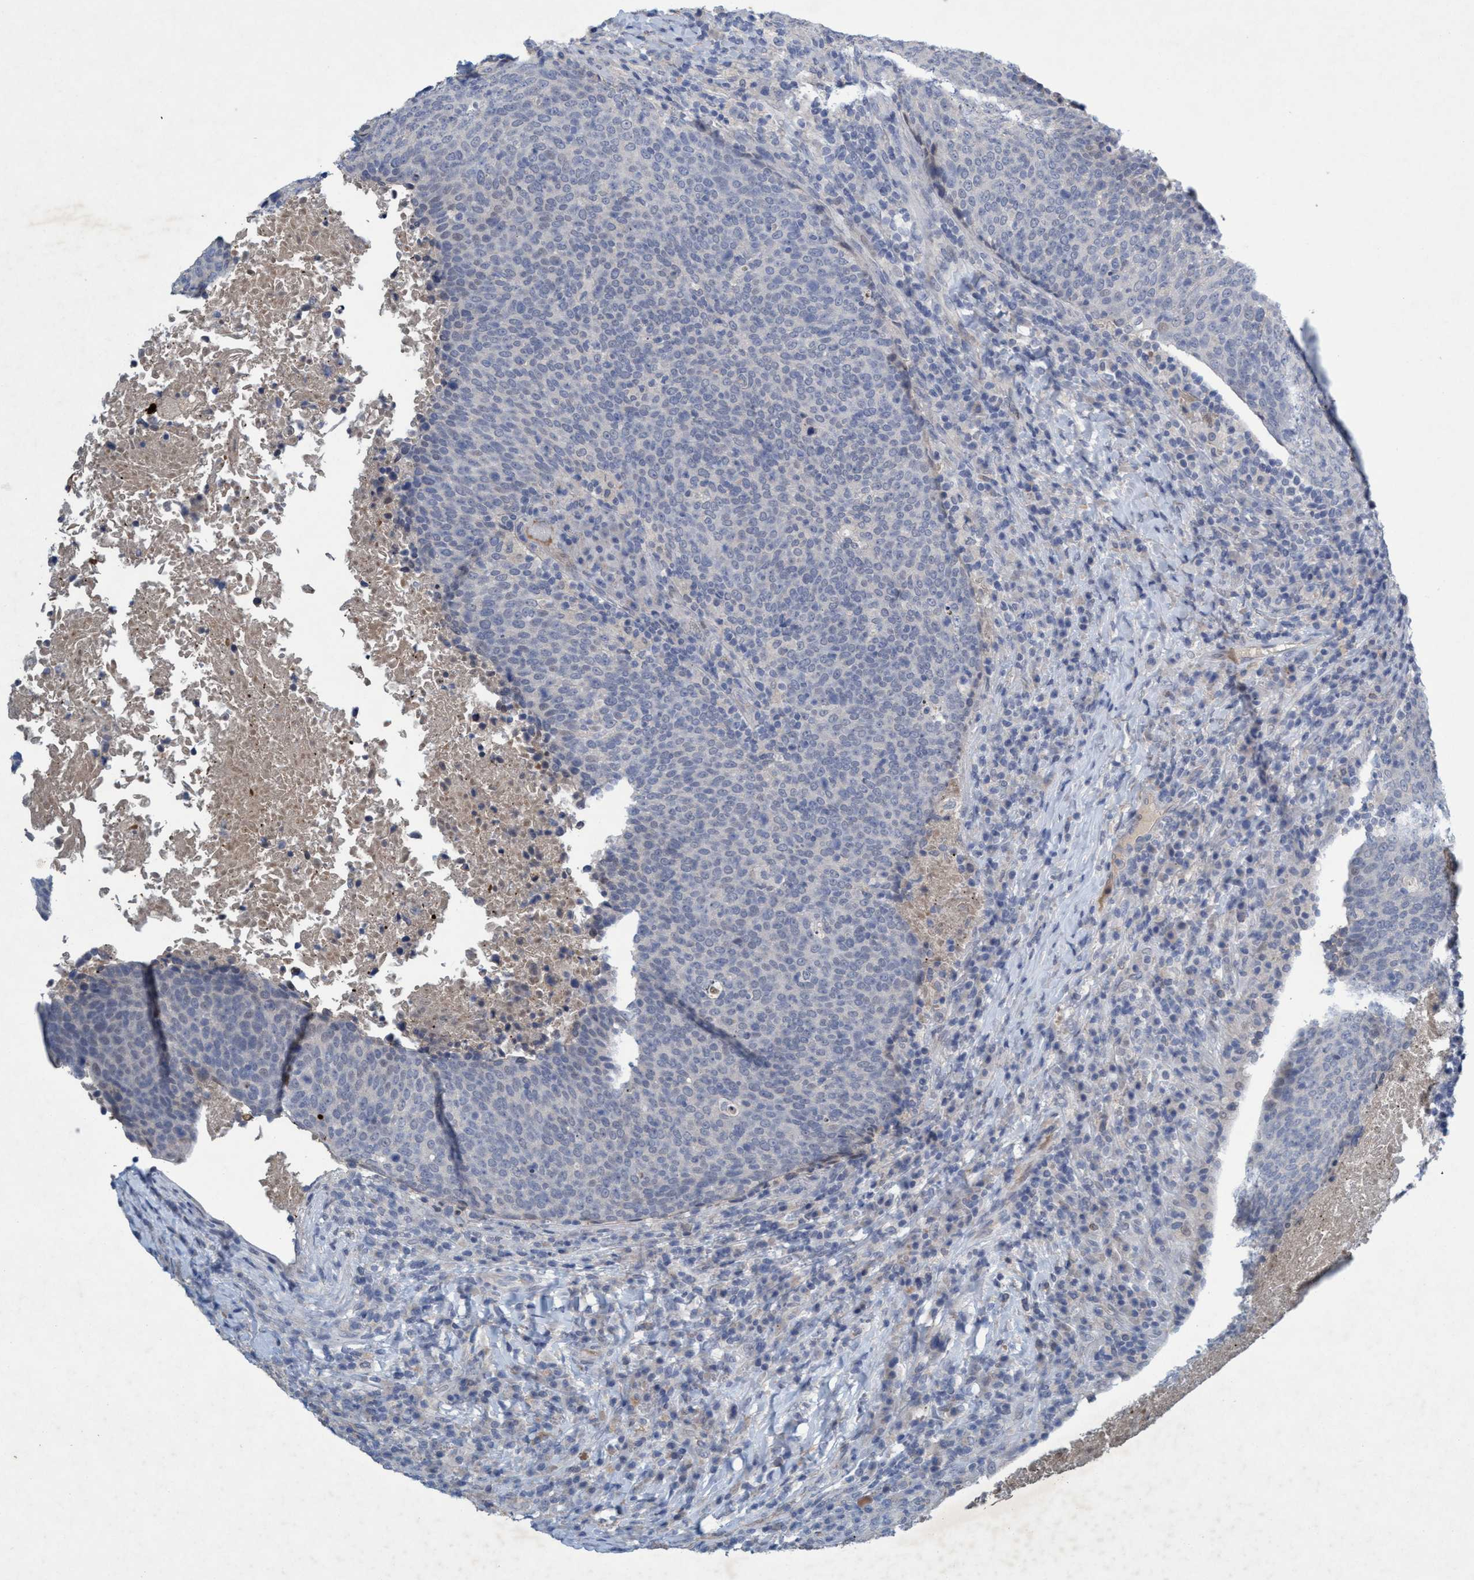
{"staining": {"intensity": "negative", "quantity": "none", "location": "none"}, "tissue": "head and neck cancer", "cell_type": "Tumor cells", "image_type": "cancer", "snomed": [{"axis": "morphology", "description": "Squamous cell carcinoma, NOS"}, {"axis": "morphology", "description": "Squamous cell carcinoma, metastatic, NOS"}, {"axis": "topography", "description": "Lymph node"}, {"axis": "topography", "description": "Head-Neck"}], "caption": "Image shows no protein positivity in tumor cells of head and neck cancer tissue.", "gene": "RNF208", "patient": {"sex": "male", "age": 62}}